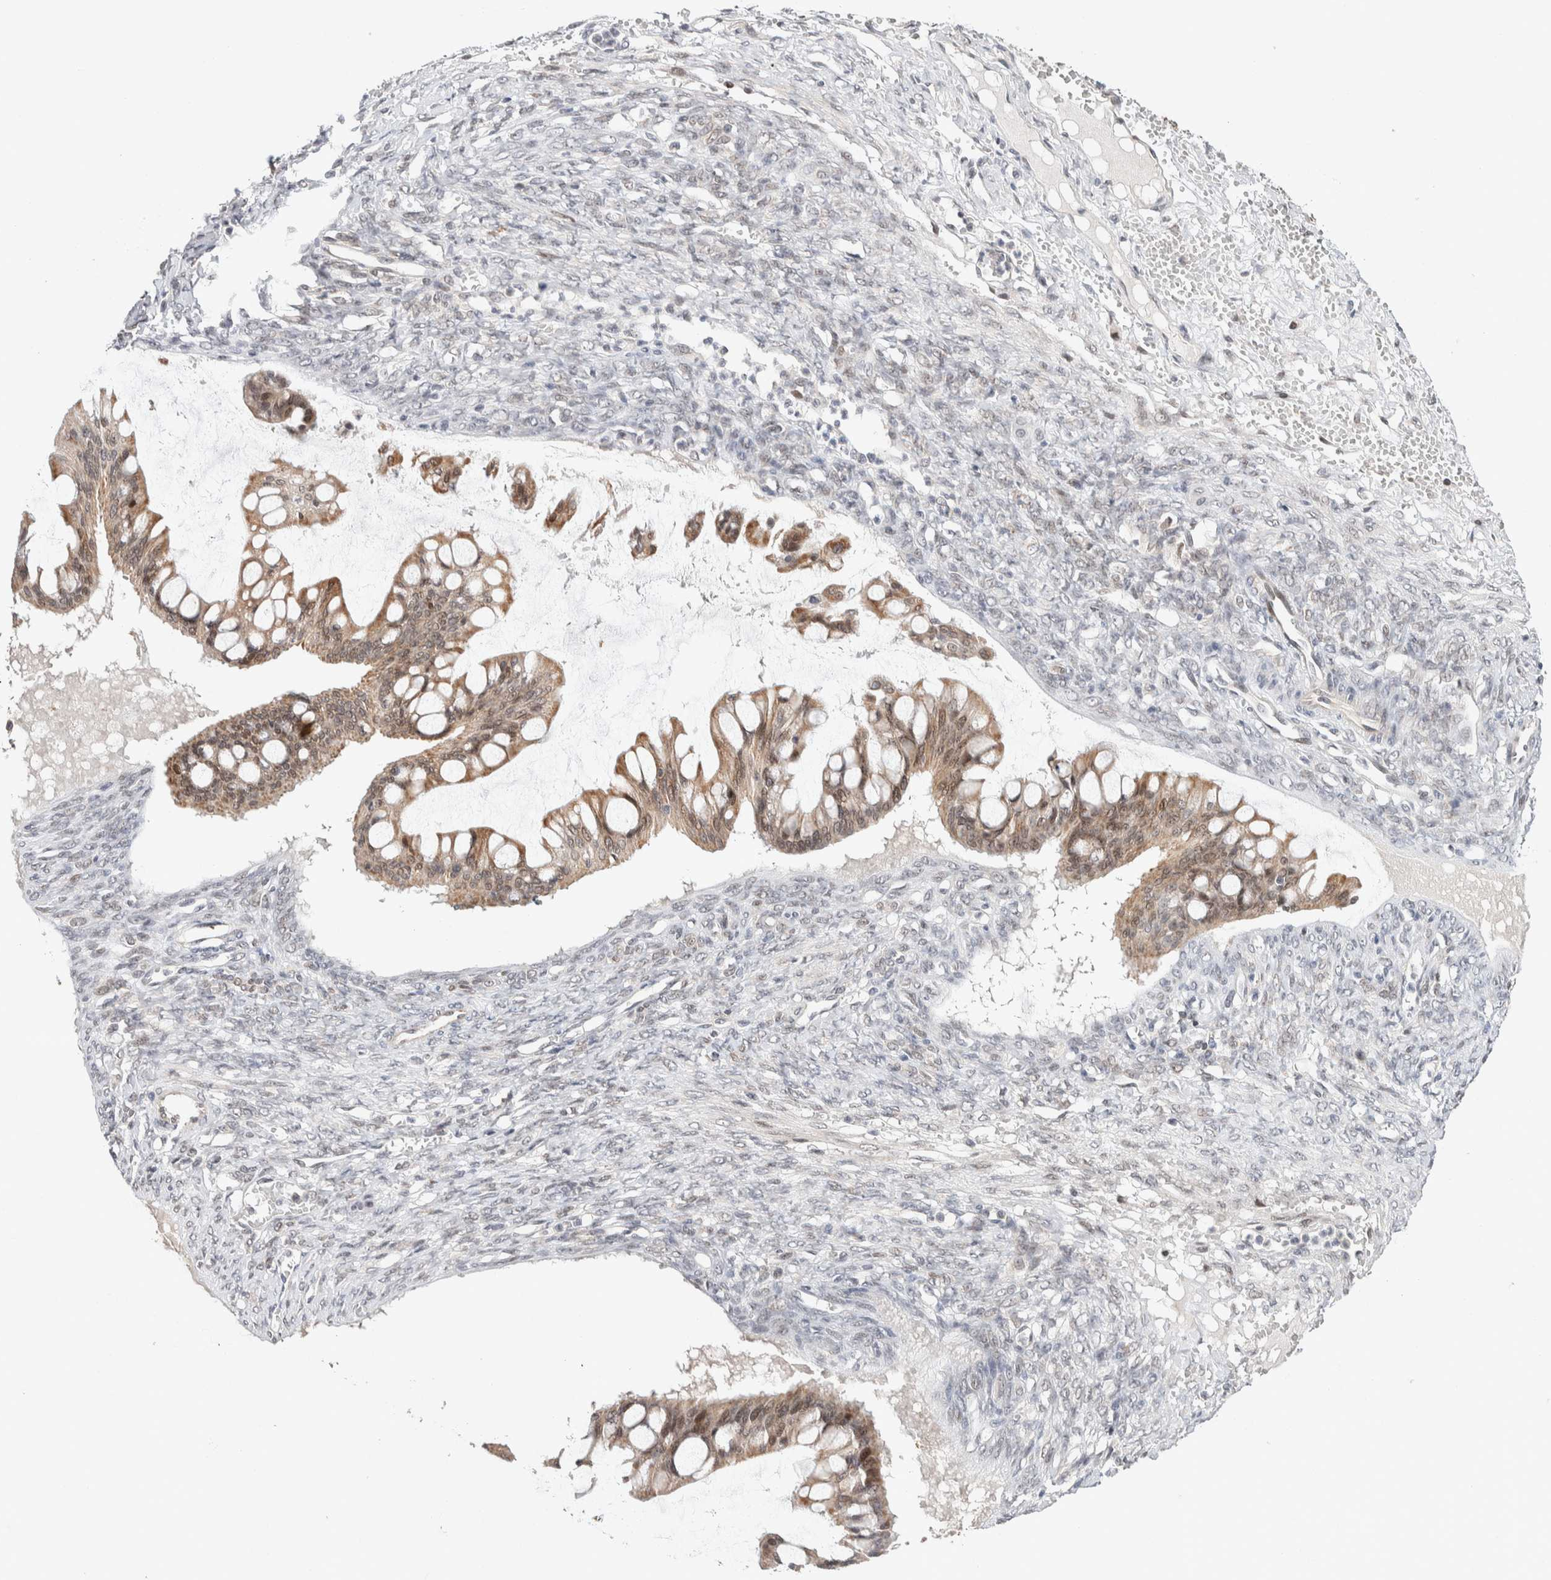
{"staining": {"intensity": "moderate", "quantity": ">75%", "location": "cytoplasmic/membranous"}, "tissue": "ovarian cancer", "cell_type": "Tumor cells", "image_type": "cancer", "snomed": [{"axis": "morphology", "description": "Cystadenocarcinoma, mucinous, NOS"}, {"axis": "topography", "description": "Ovary"}], "caption": "Ovarian cancer (mucinous cystadenocarcinoma) stained for a protein (brown) demonstrates moderate cytoplasmic/membranous positive expression in about >75% of tumor cells.", "gene": "CRAT", "patient": {"sex": "female", "age": 73}}